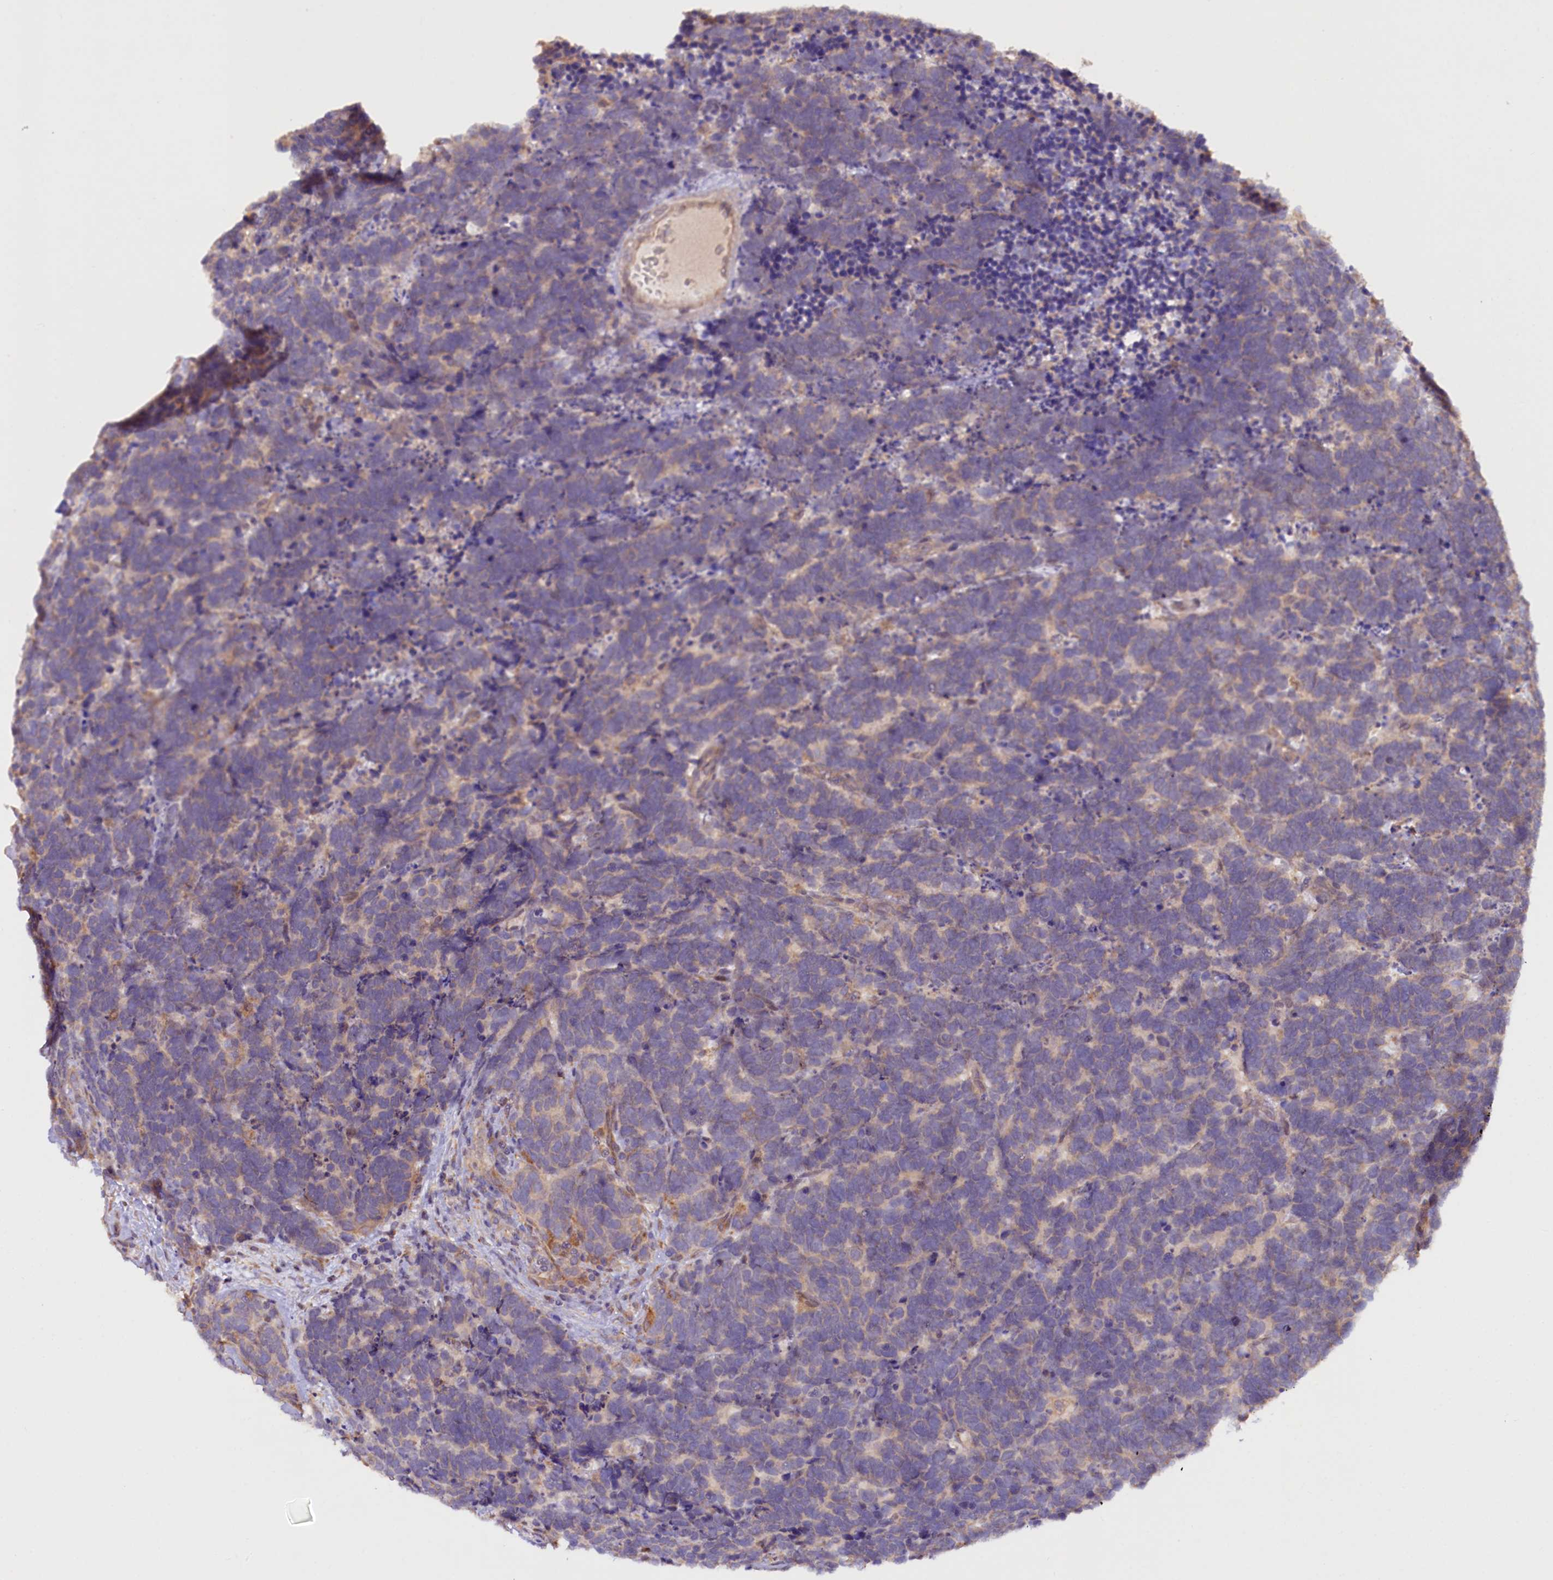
{"staining": {"intensity": "weak", "quantity": "<25%", "location": "cytoplasmic/membranous"}, "tissue": "carcinoid", "cell_type": "Tumor cells", "image_type": "cancer", "snomed": [{"axis": "morphology", "description": "Carcinoma, NOS"}, {"axis": "morphology", "description": "Carcinoid, malignant, NOS"}, {"axis": "topography", "description": "Urinary bladder"}], "caption": "A photomicrograph of human carcinoid is negative for staining in tumor cells.", "gene": "ETFBKMT", "patient": {"sex": "male", "age": 57}}